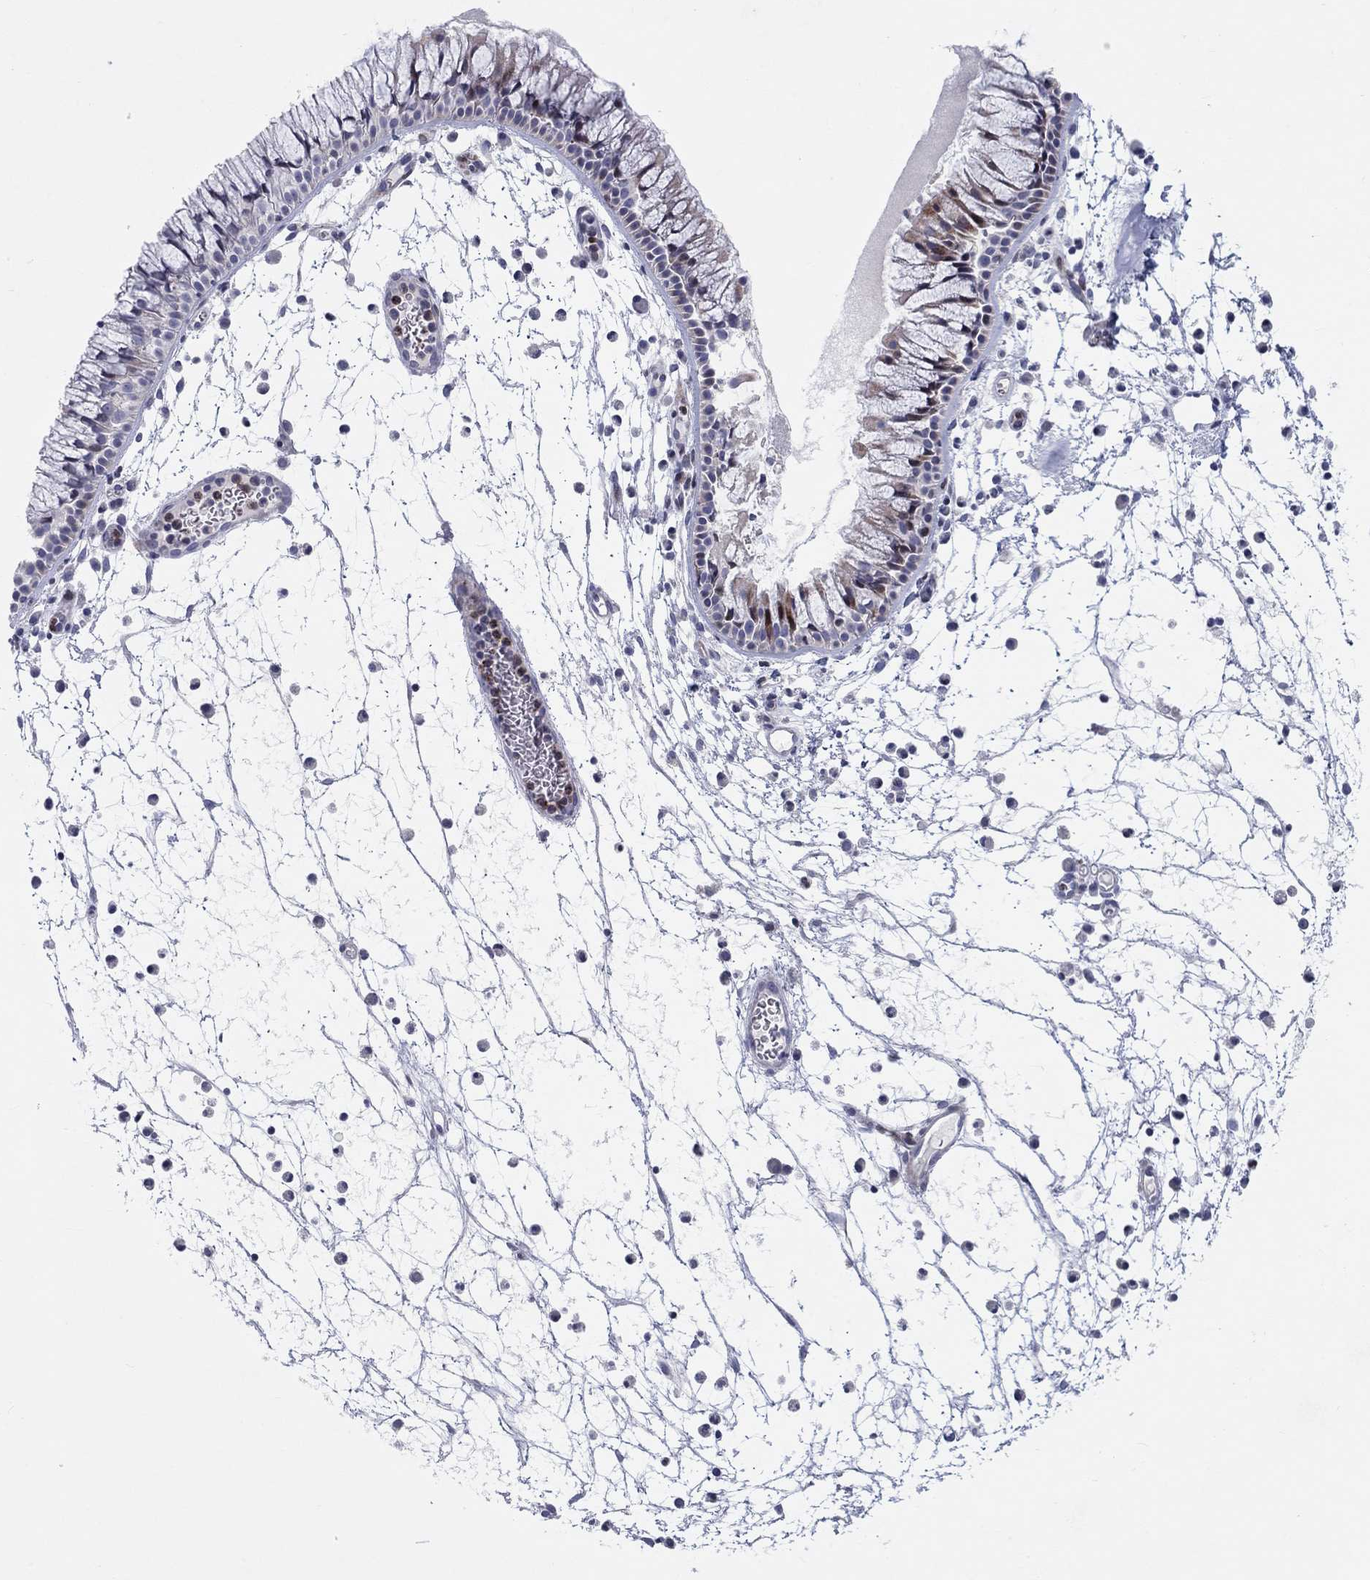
{"staining": {"intensity": "moderate", "quantity": "<25%", "location": "cytoplasmic/membranous"}, "tissue": "nasopharynx", "cell_type": "Respiratory epithelial cells", "image_type": "normal", "snomed": [{"axis": "morphology", "description": "Normal tissue, NOS"}, {"axis": "topography", "description": "Nasopharynx"}], "caption": "Brown immunohistochemical staining in normal human nasopharynx shows moderate cytoplasmic/membranous expression in about <25% of respiratory epithelial cells. (DAB (3,3'-diaminobenzidine) = brown stain, brightfield microscopy at high magnification).", "gene": "ARHGAP36", "patient": {"sex": "female", "age": 73}}